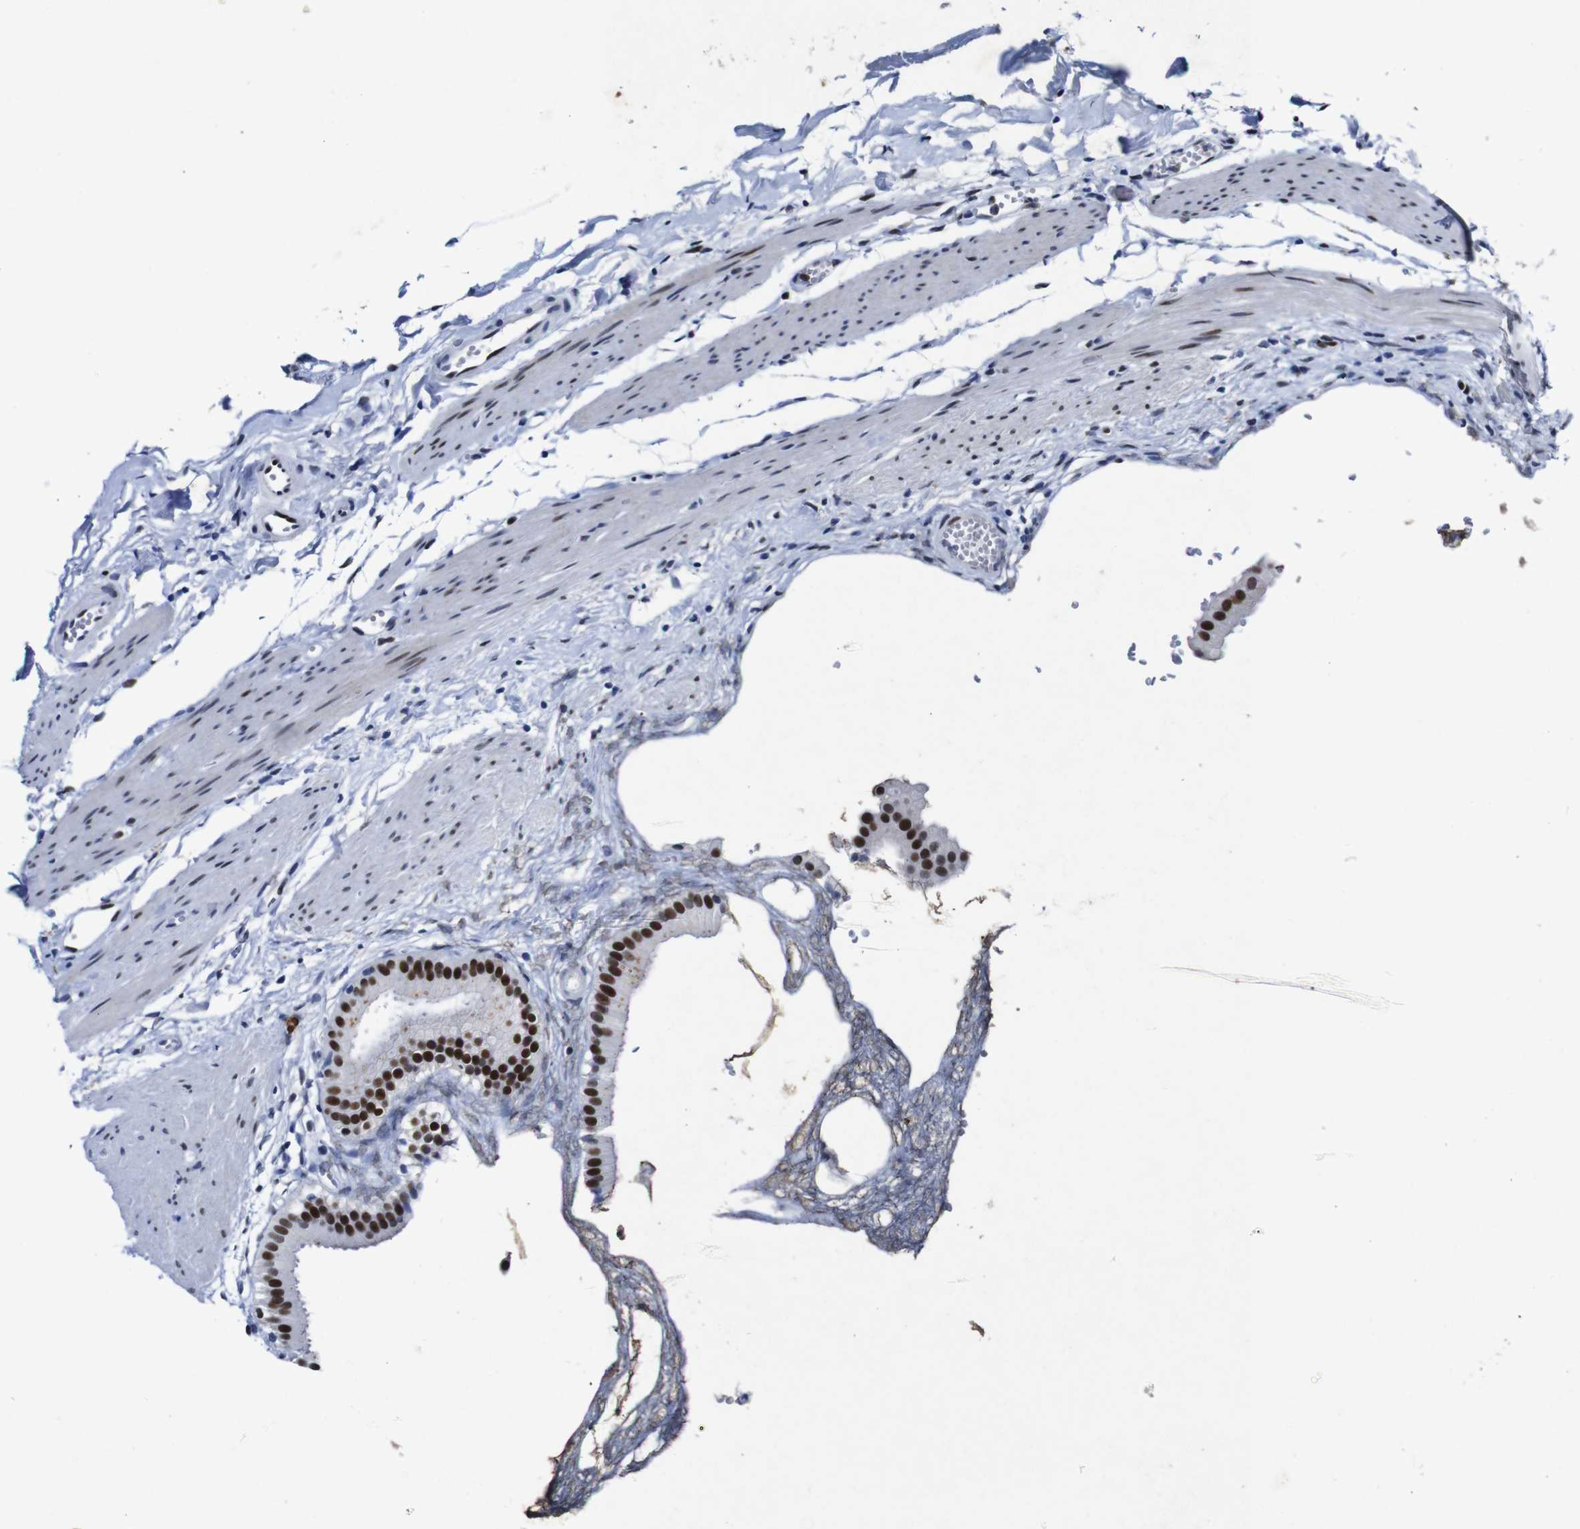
{"staining": {"intensity": "strong", "quantity": ">75%", "location": "nuclear"}, "tissue": "gallbladder", "cell_type": "Glandular cells", "image_type": "normal", "snomed": [{"axis": "morphology", "description": "Normal tissue, NOS"}, {"axis": "topography", "description": "Gallbladder"}], "caption": "The immunohistochemical stain highlights strong nuclear staining in glandular cells of normal gallbladder. Nuclei are stained in blue.", "gene": "FOSL2", "patient": {"sex": "female", "age": 64}}